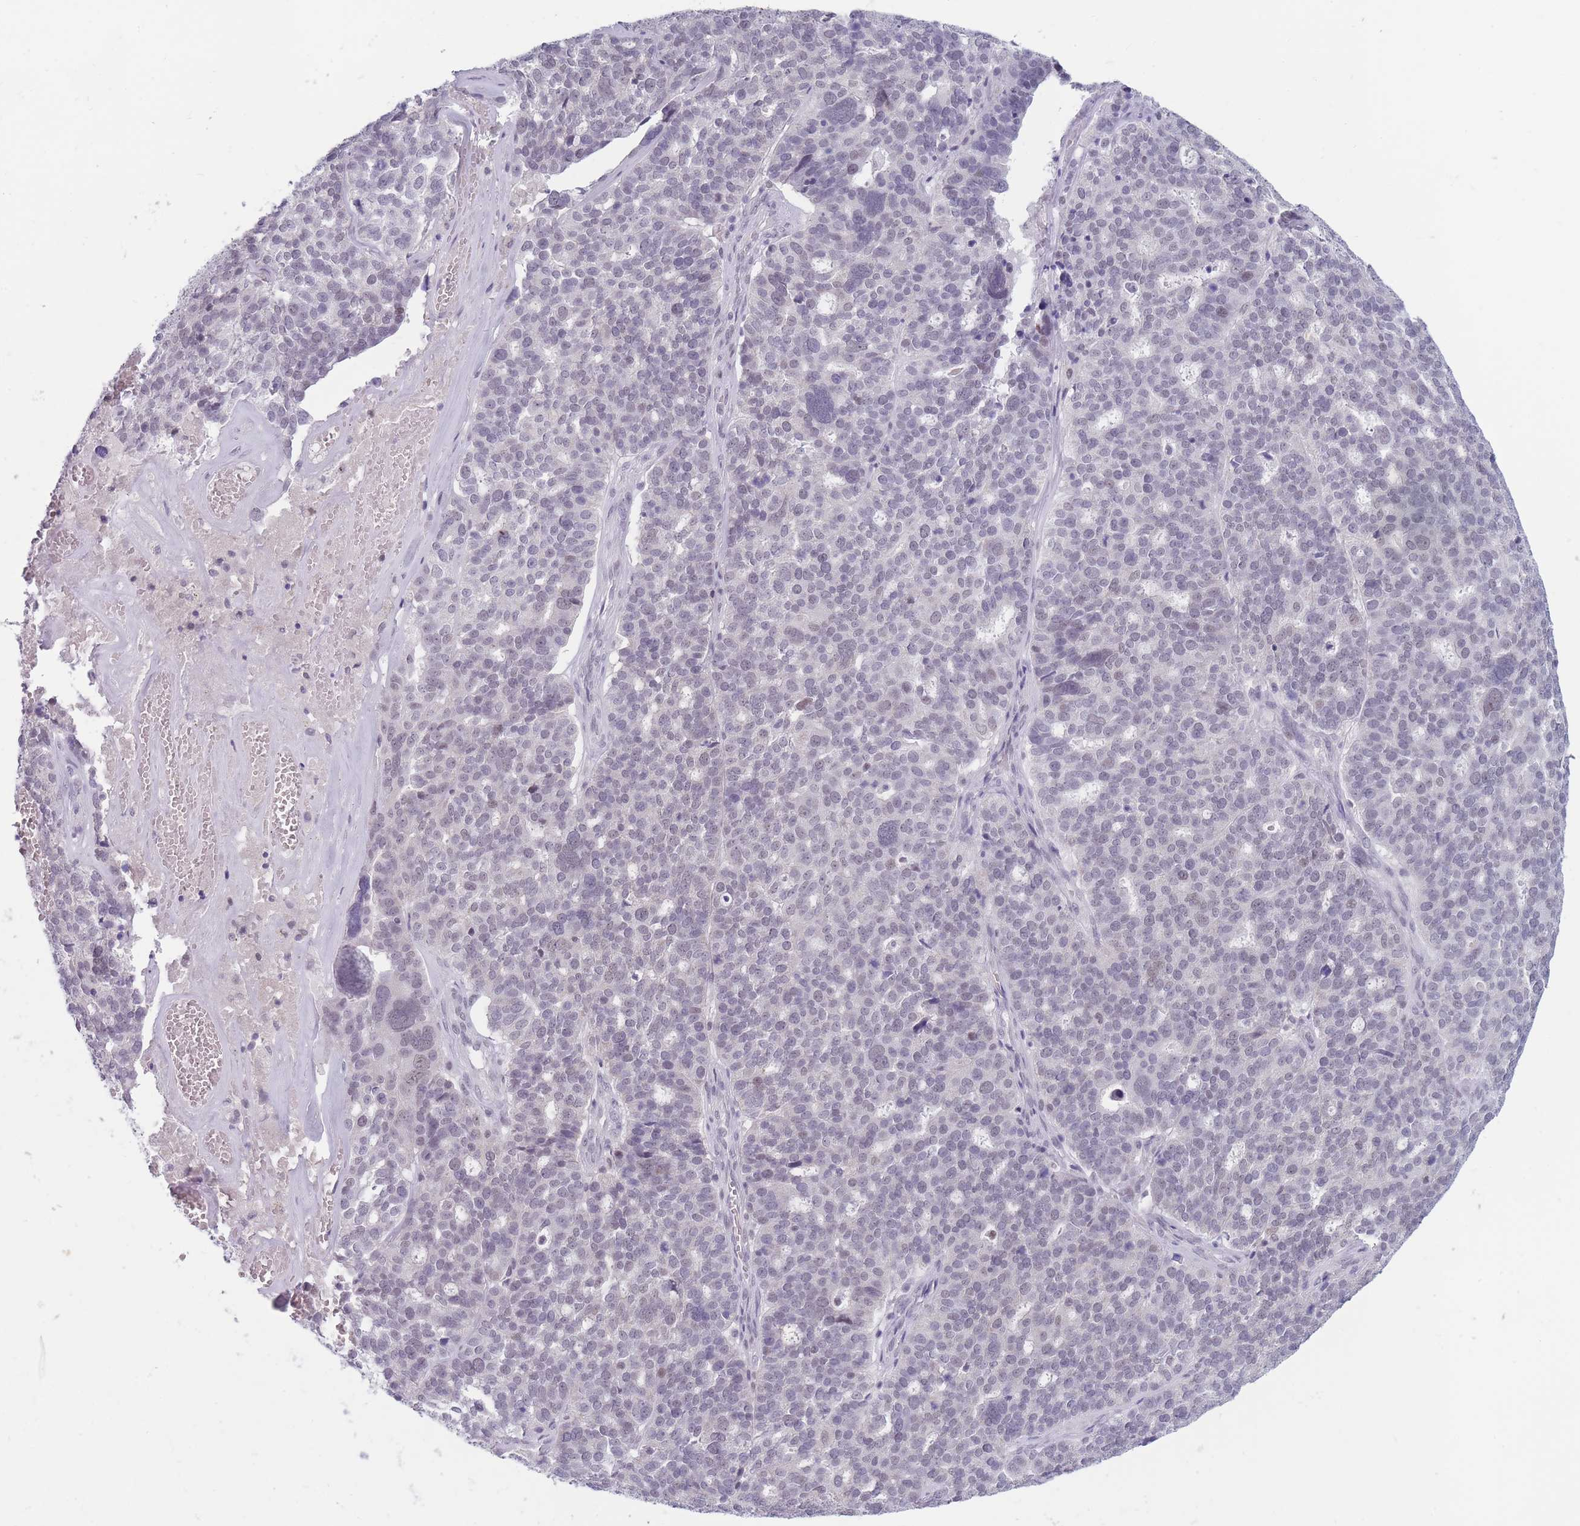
{"staining": {"intensity": "negative", "quantity": "none", "location": "none"}, "tissue": "ovarian cancer", "cell_type": "Tumor cells", "image_type": "cancer", "snomed": [{"axis": "morphology", "description": "Cystadenocarcinoma, serous, NOS"}, {"axis": "topography", "description": "Ovary"}], "caption": "Immunohistochemistry micrograph of ovarian cancer (serous cystadenocarcinoma) stained for a protein (brown), which demonstrates no positivity in tumor cells.", "gene": "ARID3B", "patient": {"sex": "female", "age": 59}}